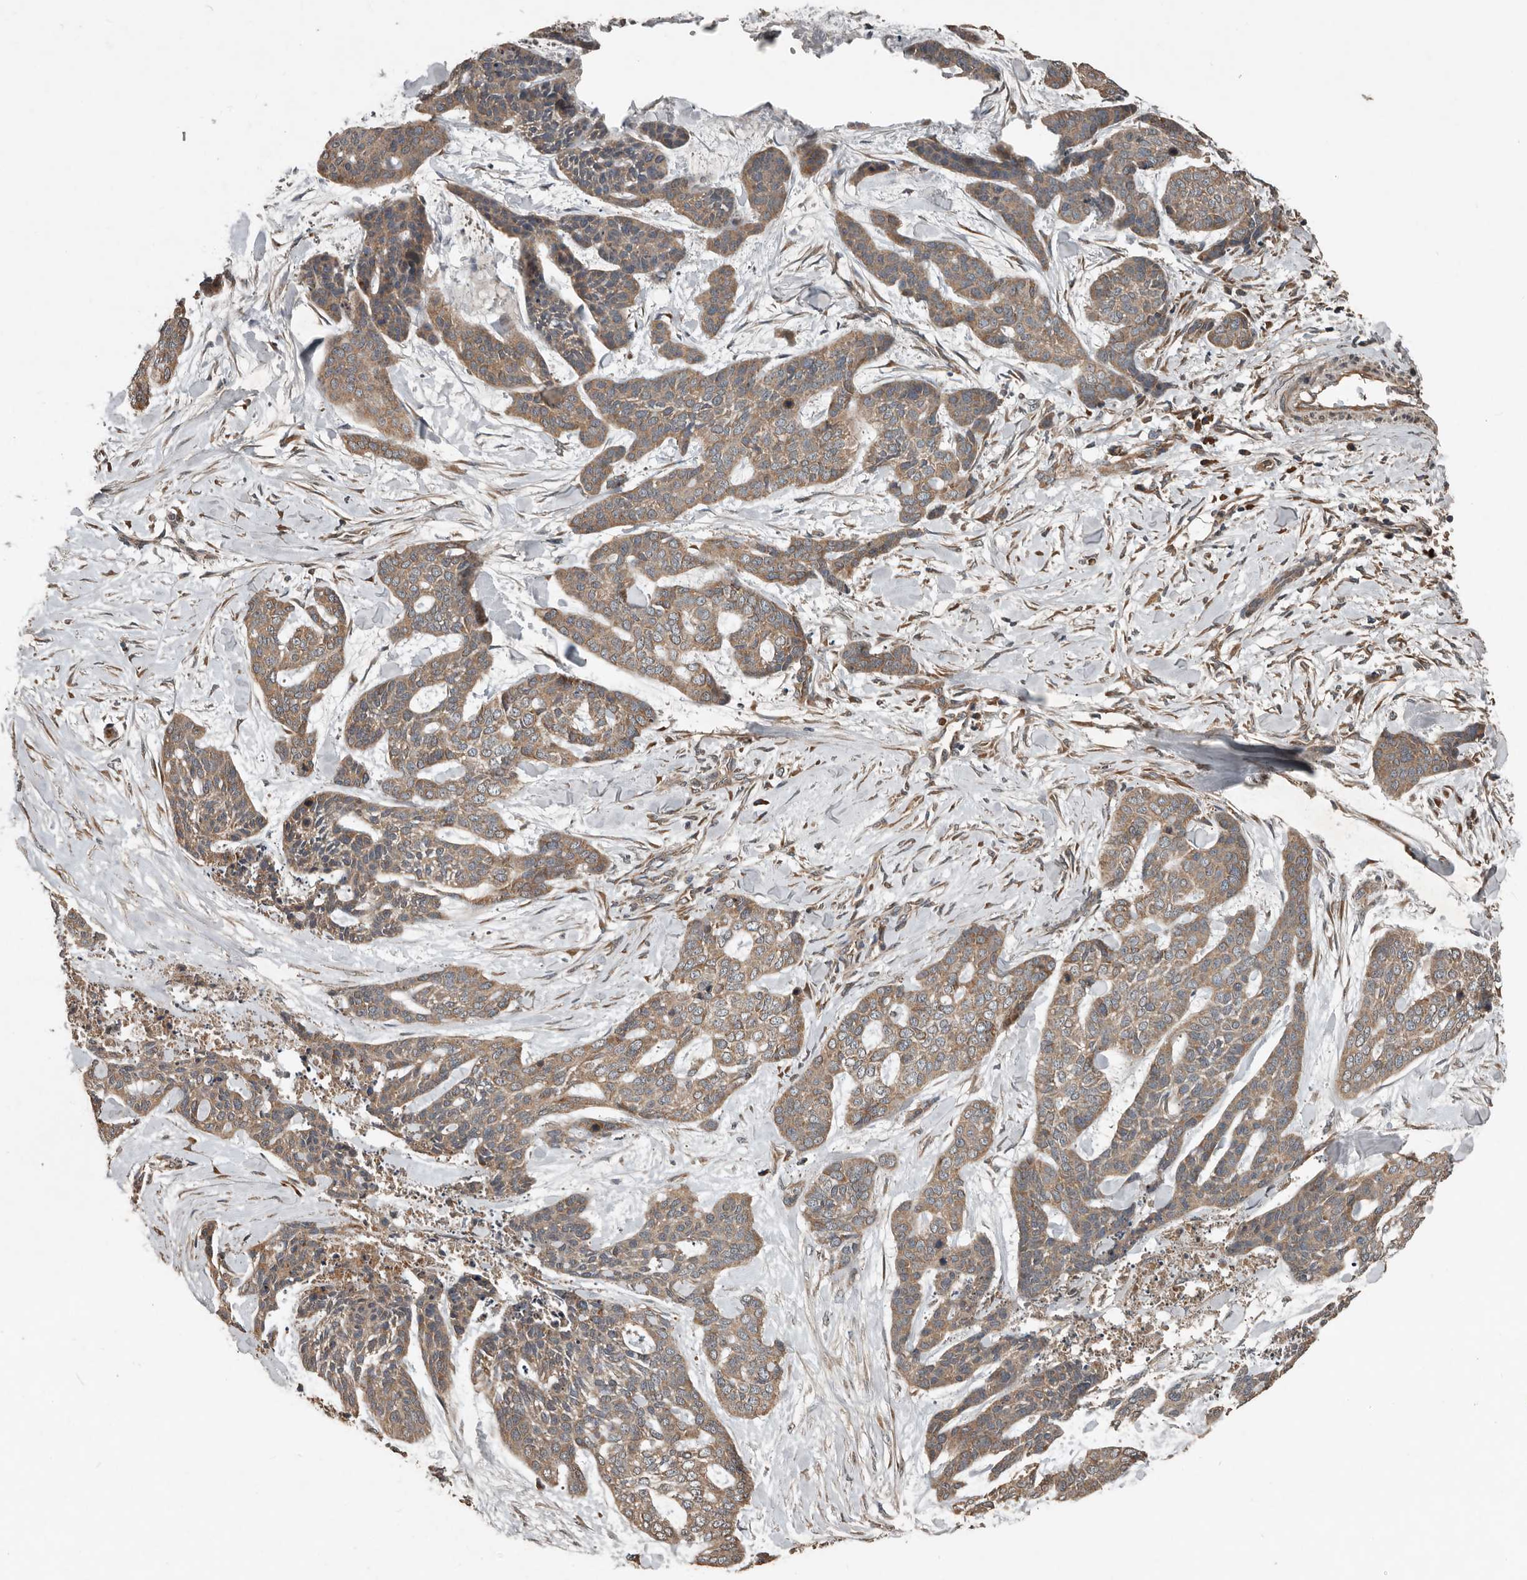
{"staining": {"intensity": "weak", "quantity": ">75%", "location": "cytoplasmic/membranous"}, "tissue": "skin cancer", "cell_type": "Tumor cells", "image_type": "cancer", "snomed": [{"axis": "morphology", "description": "Basal cell carcinoma"}, {"axis": "topography", "description": "Skin"}], "caption": "Brown immunohistochemical staining in human skin basal cell carcinoma reveals weak cytoplasmic/membranous positivity in about >75% of tumor cells.", "gene": "RNF207", "patient": {"sex": "female", "age": 64}}